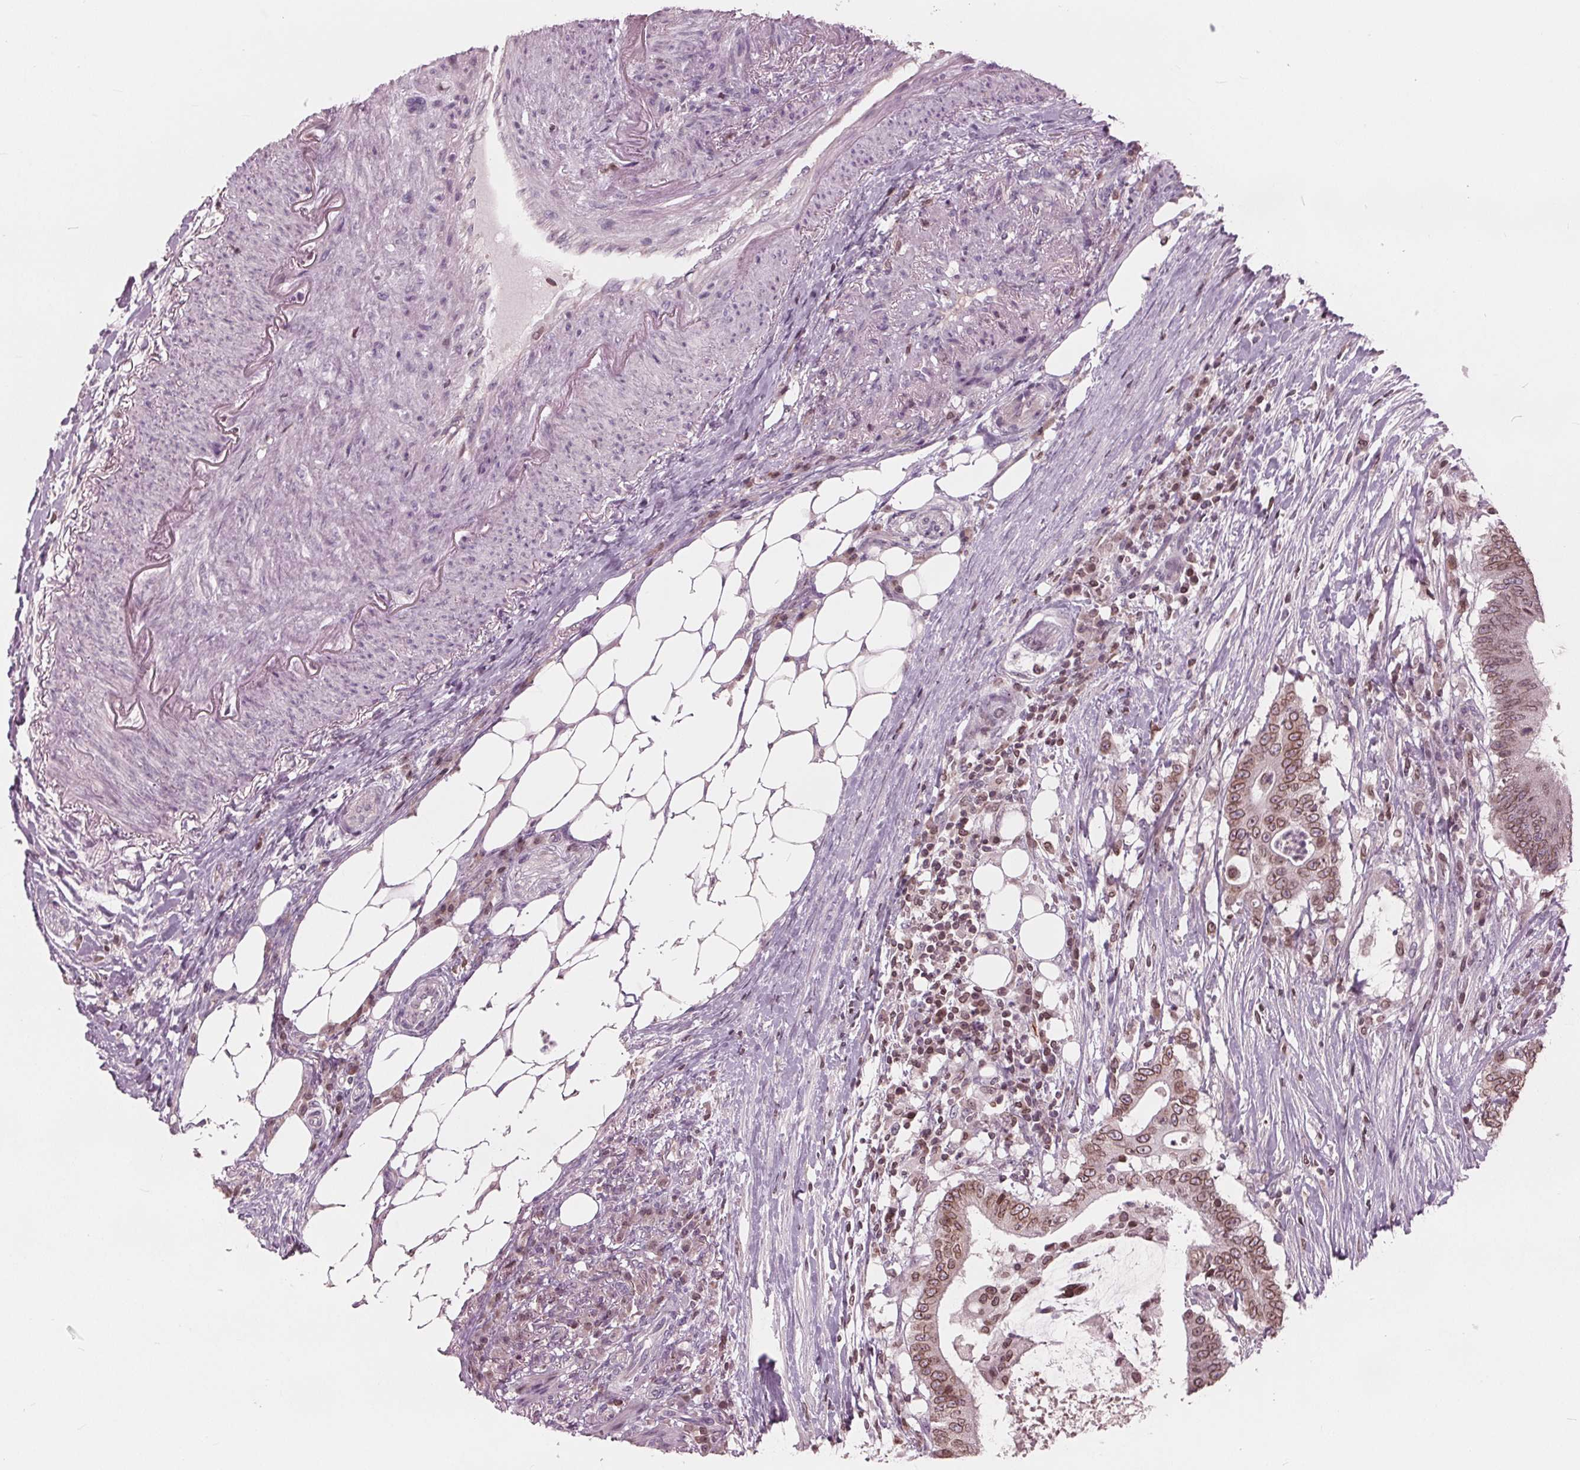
{"staining": {"intensity": "moderate", "quantity": ">75%", "location": "cytoplasmic/membranous,nuclear"}, "tissue": "colorectal cancer", "cell_type": "Tumor cells", "image_type": "cancer", "snomed": [{"axis": "morphology", "description": "Adenocarcinoma, NOS"}, {"axis": "topography", "description": "Colon"}], "caption": "Protein staining by immunohistochemistry (IHC) demonstrates moderate cytoplasmic/membranous and nuclear expression in about >75% of tumor cells in colorectal cancer.", "gene": "NUP210", "patient": {"sex": "female", "age": 43}}